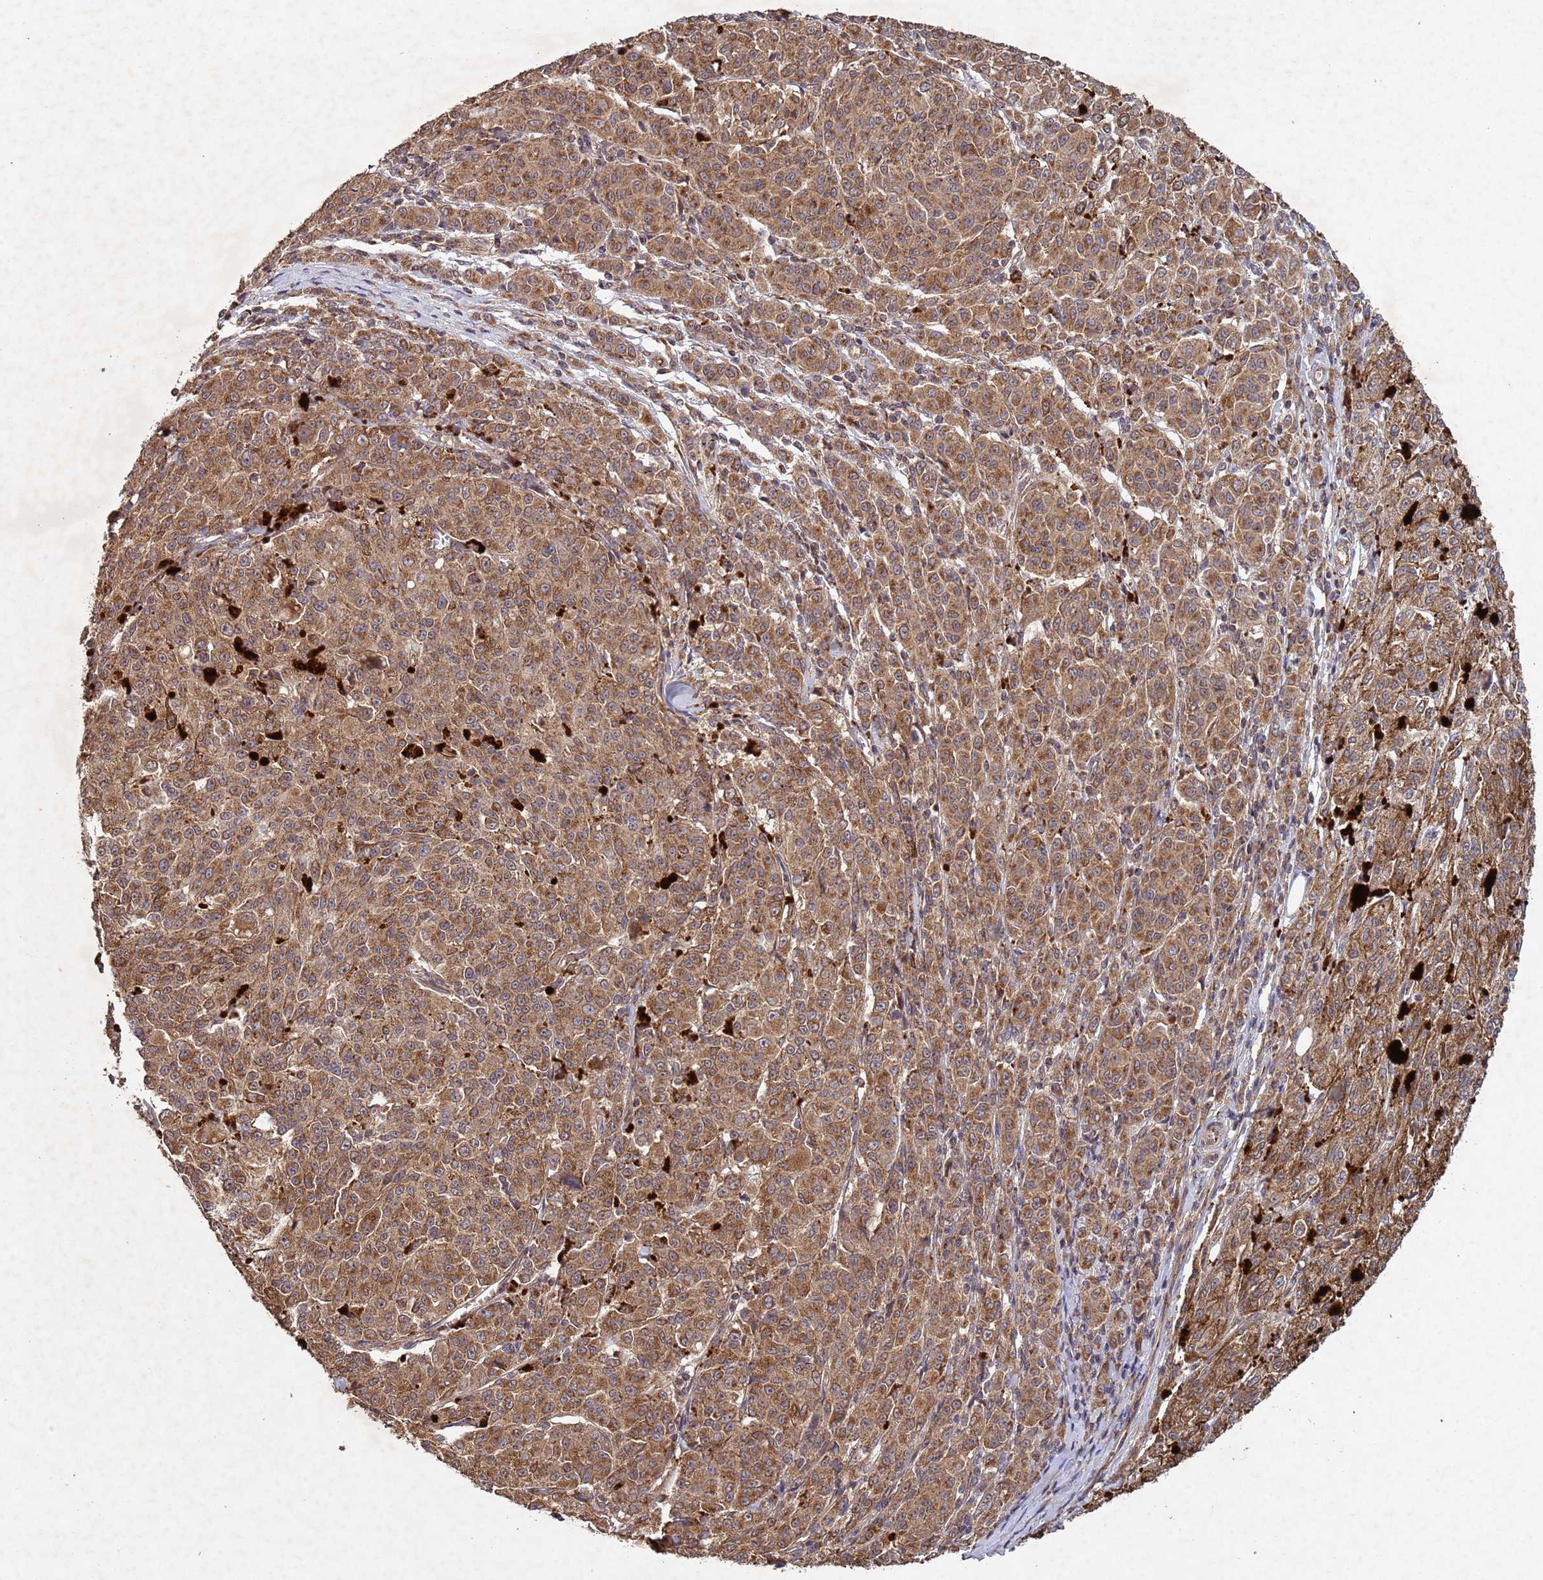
{"staining": {"intensity": "moderate", "quantity": ">75%", "location": "cytoplasmic/membranous"}, "tissue": "melanoma", "cell_type": "Tumor cells", "image_type": "cancer", "snomed": [{"axis": "morphology", "description": "Malignant melanoma, NOS"}, {"axis": "topography", "description": "Skin"}], "caption": "About >75% of tumor cells in malignant melanoma reveal moderate cytoplasmic/membranous protein expression as visualized by brown immunohistochemical staining.", "gene": "FASTKD1", "patient": {"sex": "female", "age": 52}}